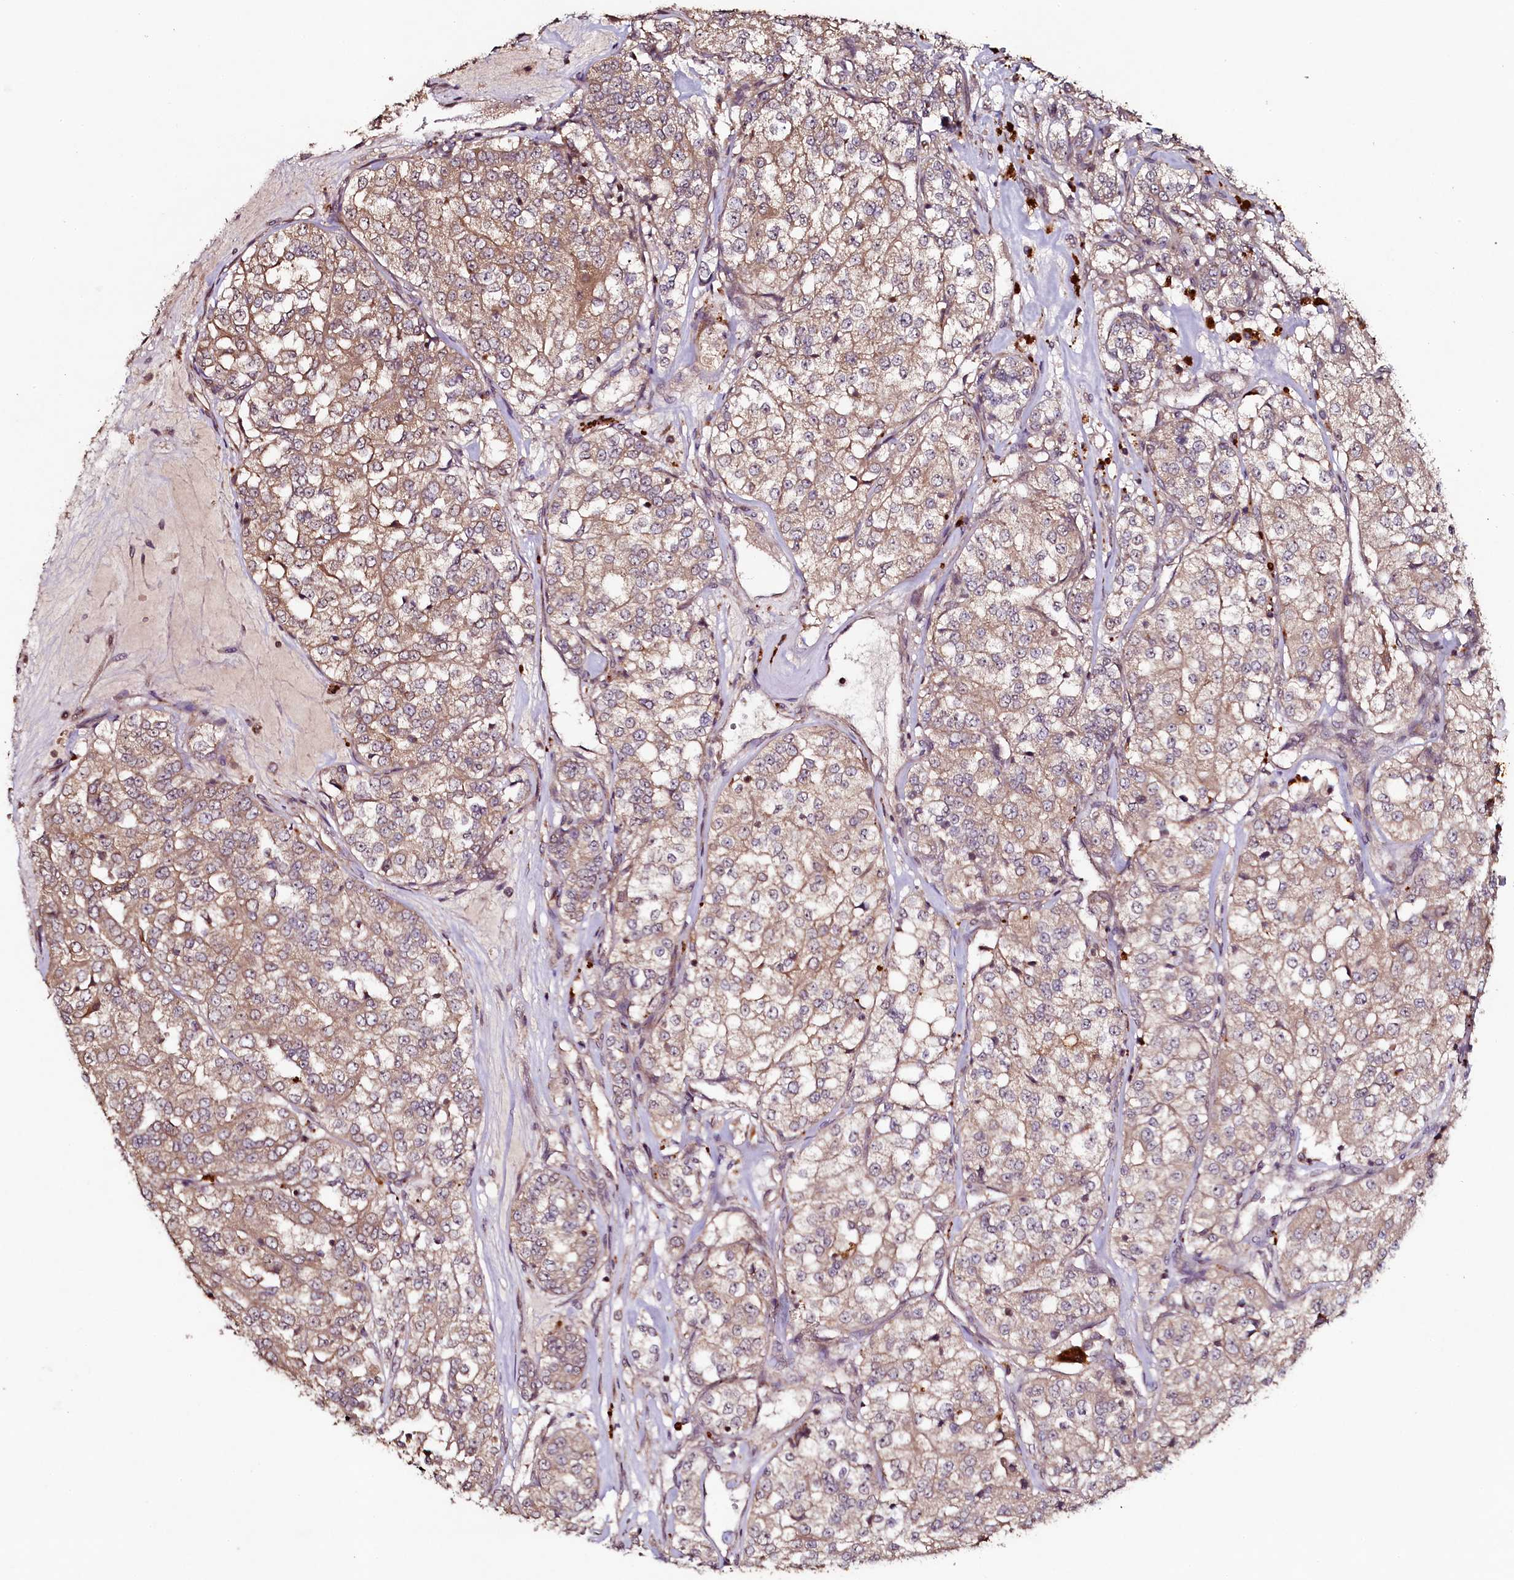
{"staining": {"intensity": "moderate", "quantity": ">75%", "location": "cytoplasmic/membranous"}, "tissue": "renal cancer", "cell_type": "Tumor cells", "image_type": "cancer", "snomed": [{"axis": "morphology", "description": "Adenocarcinoma, NOS"}, {"axis": "topography", "description": "Kidney"}], "caption": "An image of renal cancer stained for a protein shows moderate cytoplasmic/membranous brown staining in tumor cells. The protein is shown in brown color, while the nuclei are stained blue.", "gene": "SEC24C", "patient": {"sex": "female", "age": 63}}